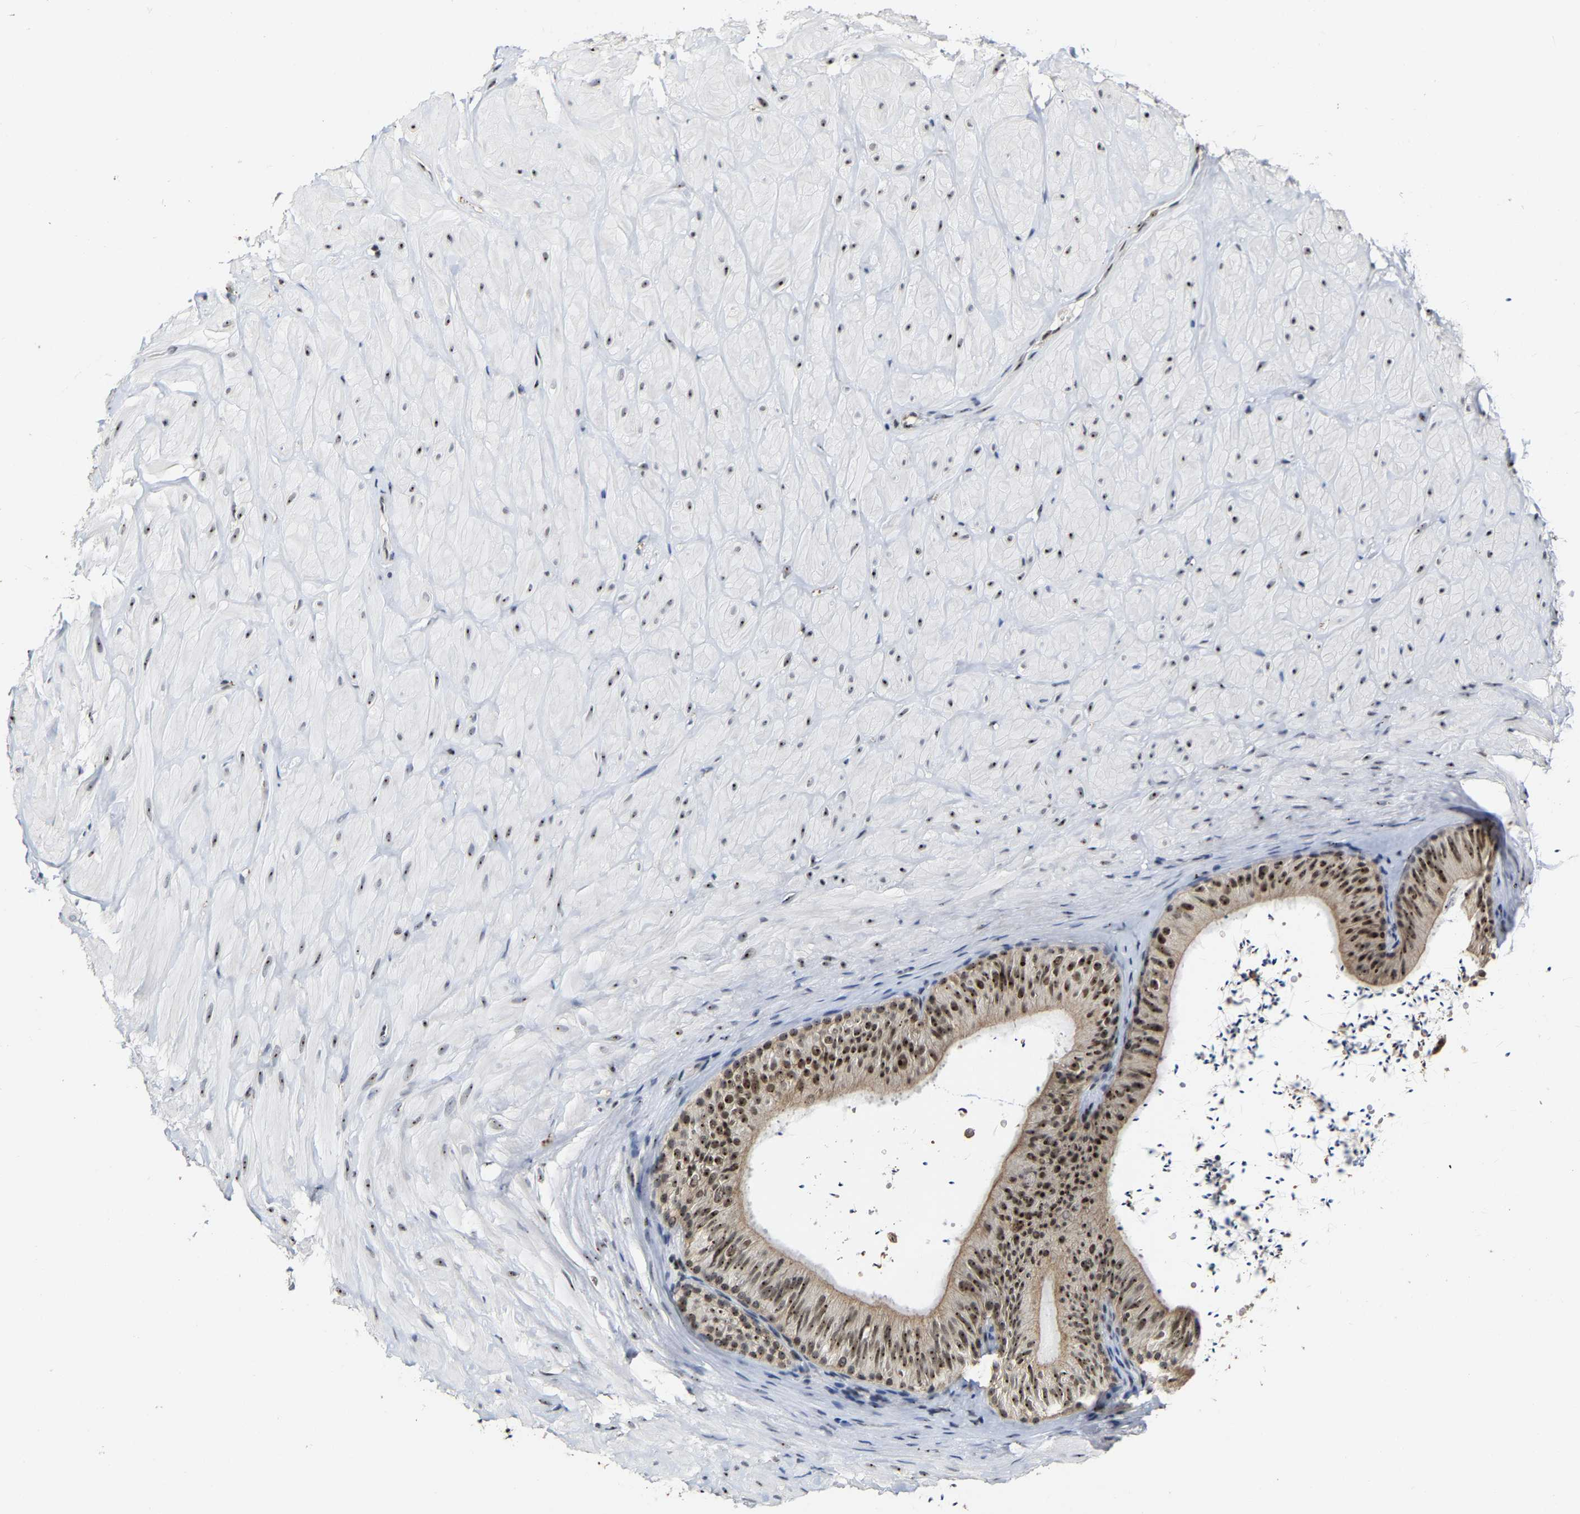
{"staining": {"intensity": "moderate", "quantity": "25%-75%", "location": "cytoplasmic/membranous,nuclear"}, "tissue": "adipose tissue", "cell_type": "Adipocytes", "image_type": "normal", "snomed": [{"axis": "morphology", "description": "Normal tissue, NOS"}, {"axis": "topography", "description": "Adipose tissue"}, {"axis": "topography", "description": "Vascular tissue"}, {"axis": "topography", "description": "Peripheral nerve tissue"}], "caption": "Adipose tissue stained for a protein (brown) displays moderate cytoplasmic/membranous,nuclear positive positivity in approximately 25%-75% of adipocytes.", "gene": "NOP58", "patient": {"sex": "male", "age": 25}}